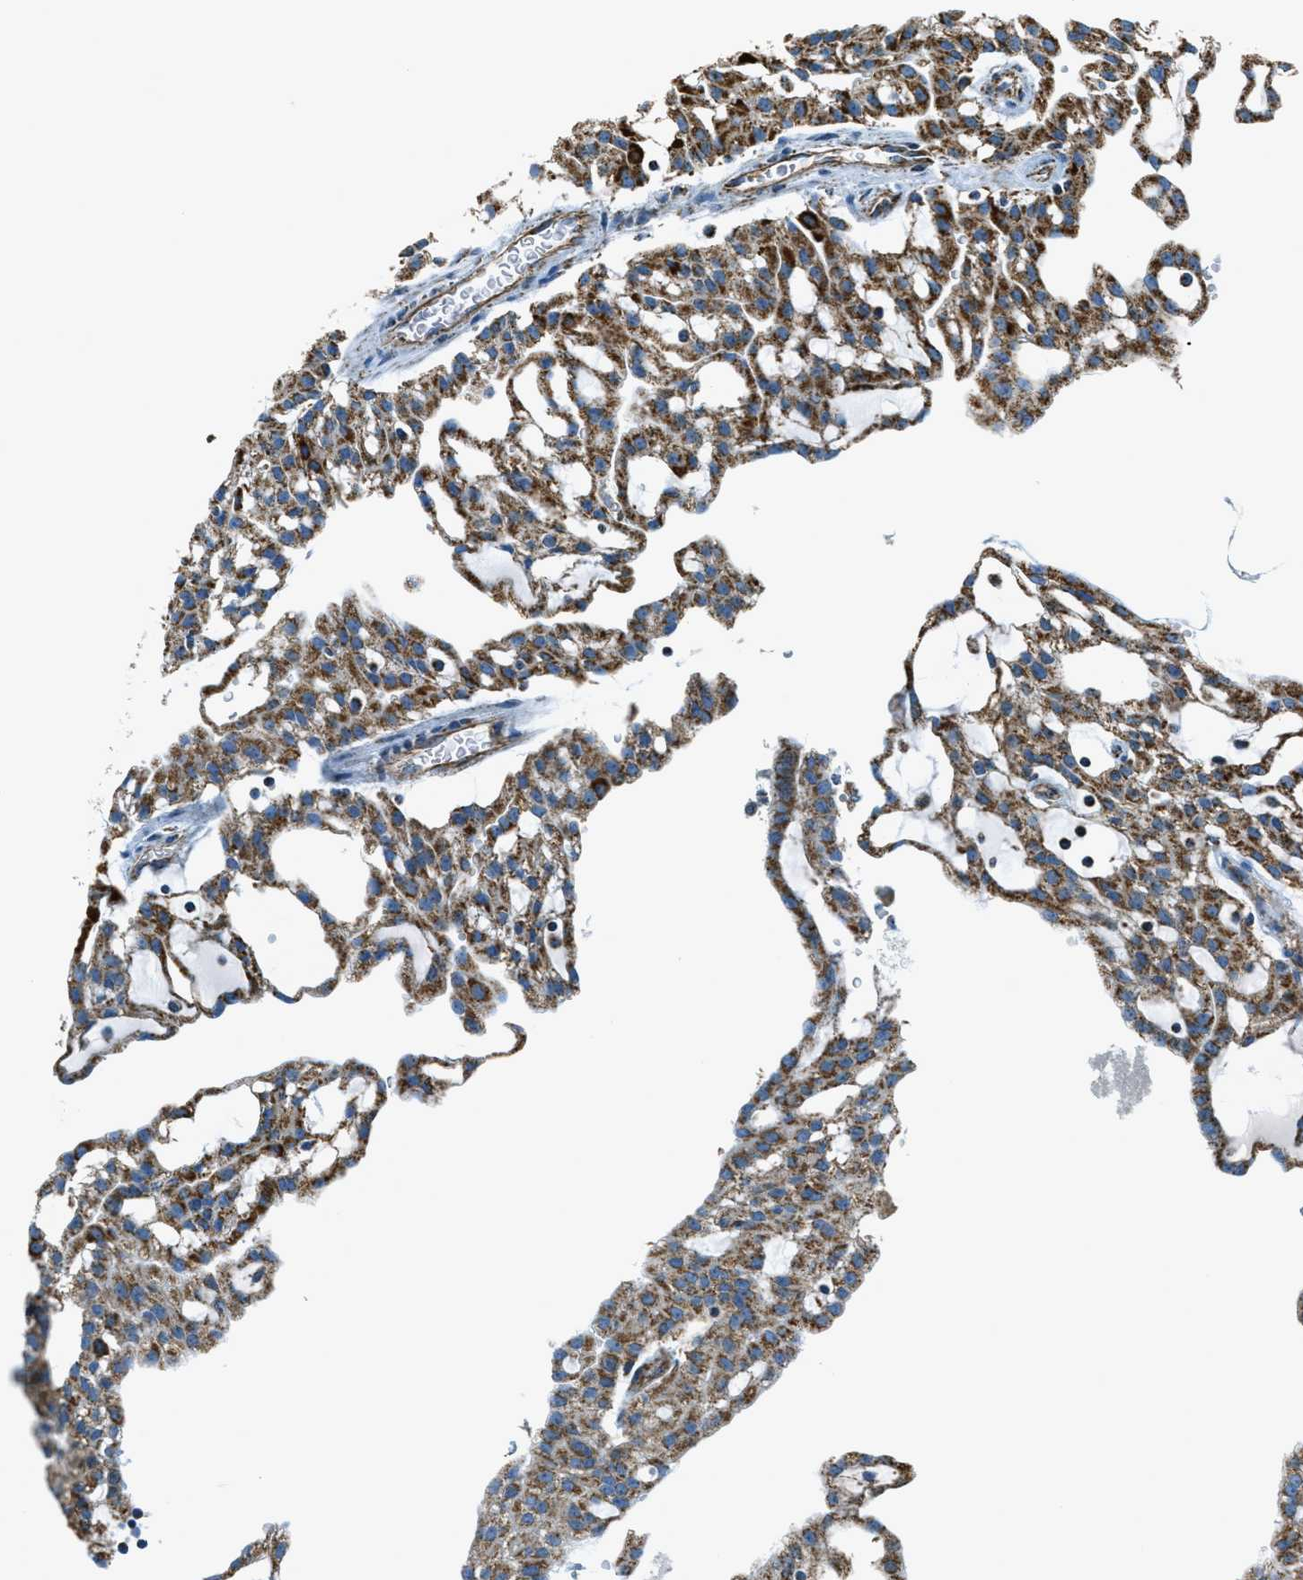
{"staining": {"intensity": "strong", "quantity": ">75%", "location": "cytoplasmic/membranous"}, "tissue": "renal cancer", "cell_type": "Tumor cells", "image_type": "cancer", "snomed": [{"axis": "morphology", "description": "Adenocarcinoma, NOS"}, {"axis": "topography", "description": "Kidney"}], "caption": "Immunohistochemical staining of human renal cancer reveals strong cytoplasmic/membranous protein expression in approximately >75% of tumor cells.", "gene": "CHST15", "patient": {"sex": "male", "age": 63}}